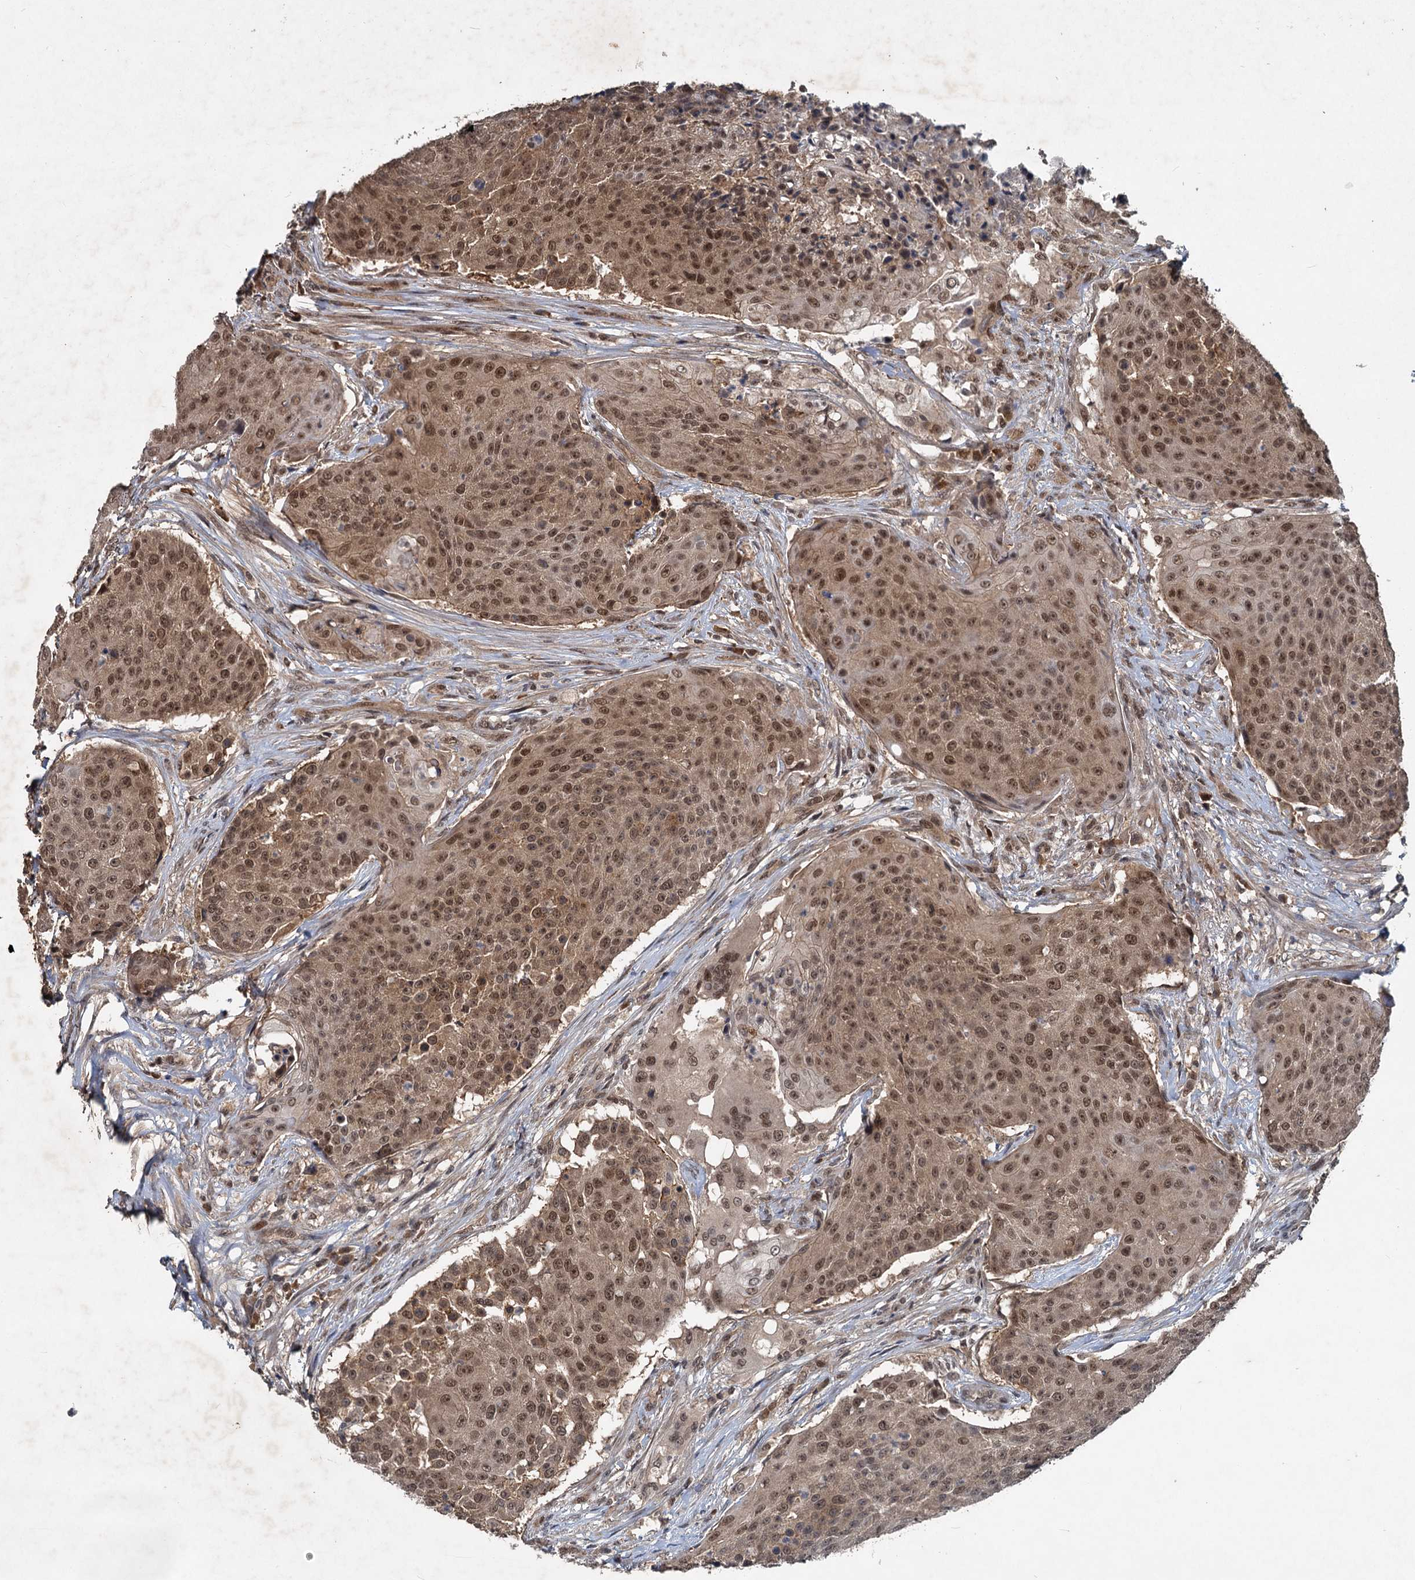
{"staining": {"intensity": "moderate", "quantity": ">75%", "location": "cytoplasmic/membranous,nuclear"}, "tissue": "urothelial cancer", "cell_type": "Tumor cells", "image_type": "cancer", "snomed": [{"axis": "morphology", "description": "Urothelial carcinoma, High grade"}, {"axis": "topography", "description": "Urinary bladder"}], "caption": "About >75% of tumor cells in human high-grade urothelial carcinoma show moderate cytoplasmic/membranous and nuclear protein positivity as visualized by brown immunohistochemical staining.", "gene": "RITA1", "patient": {"sex": "female", "age": 63}}